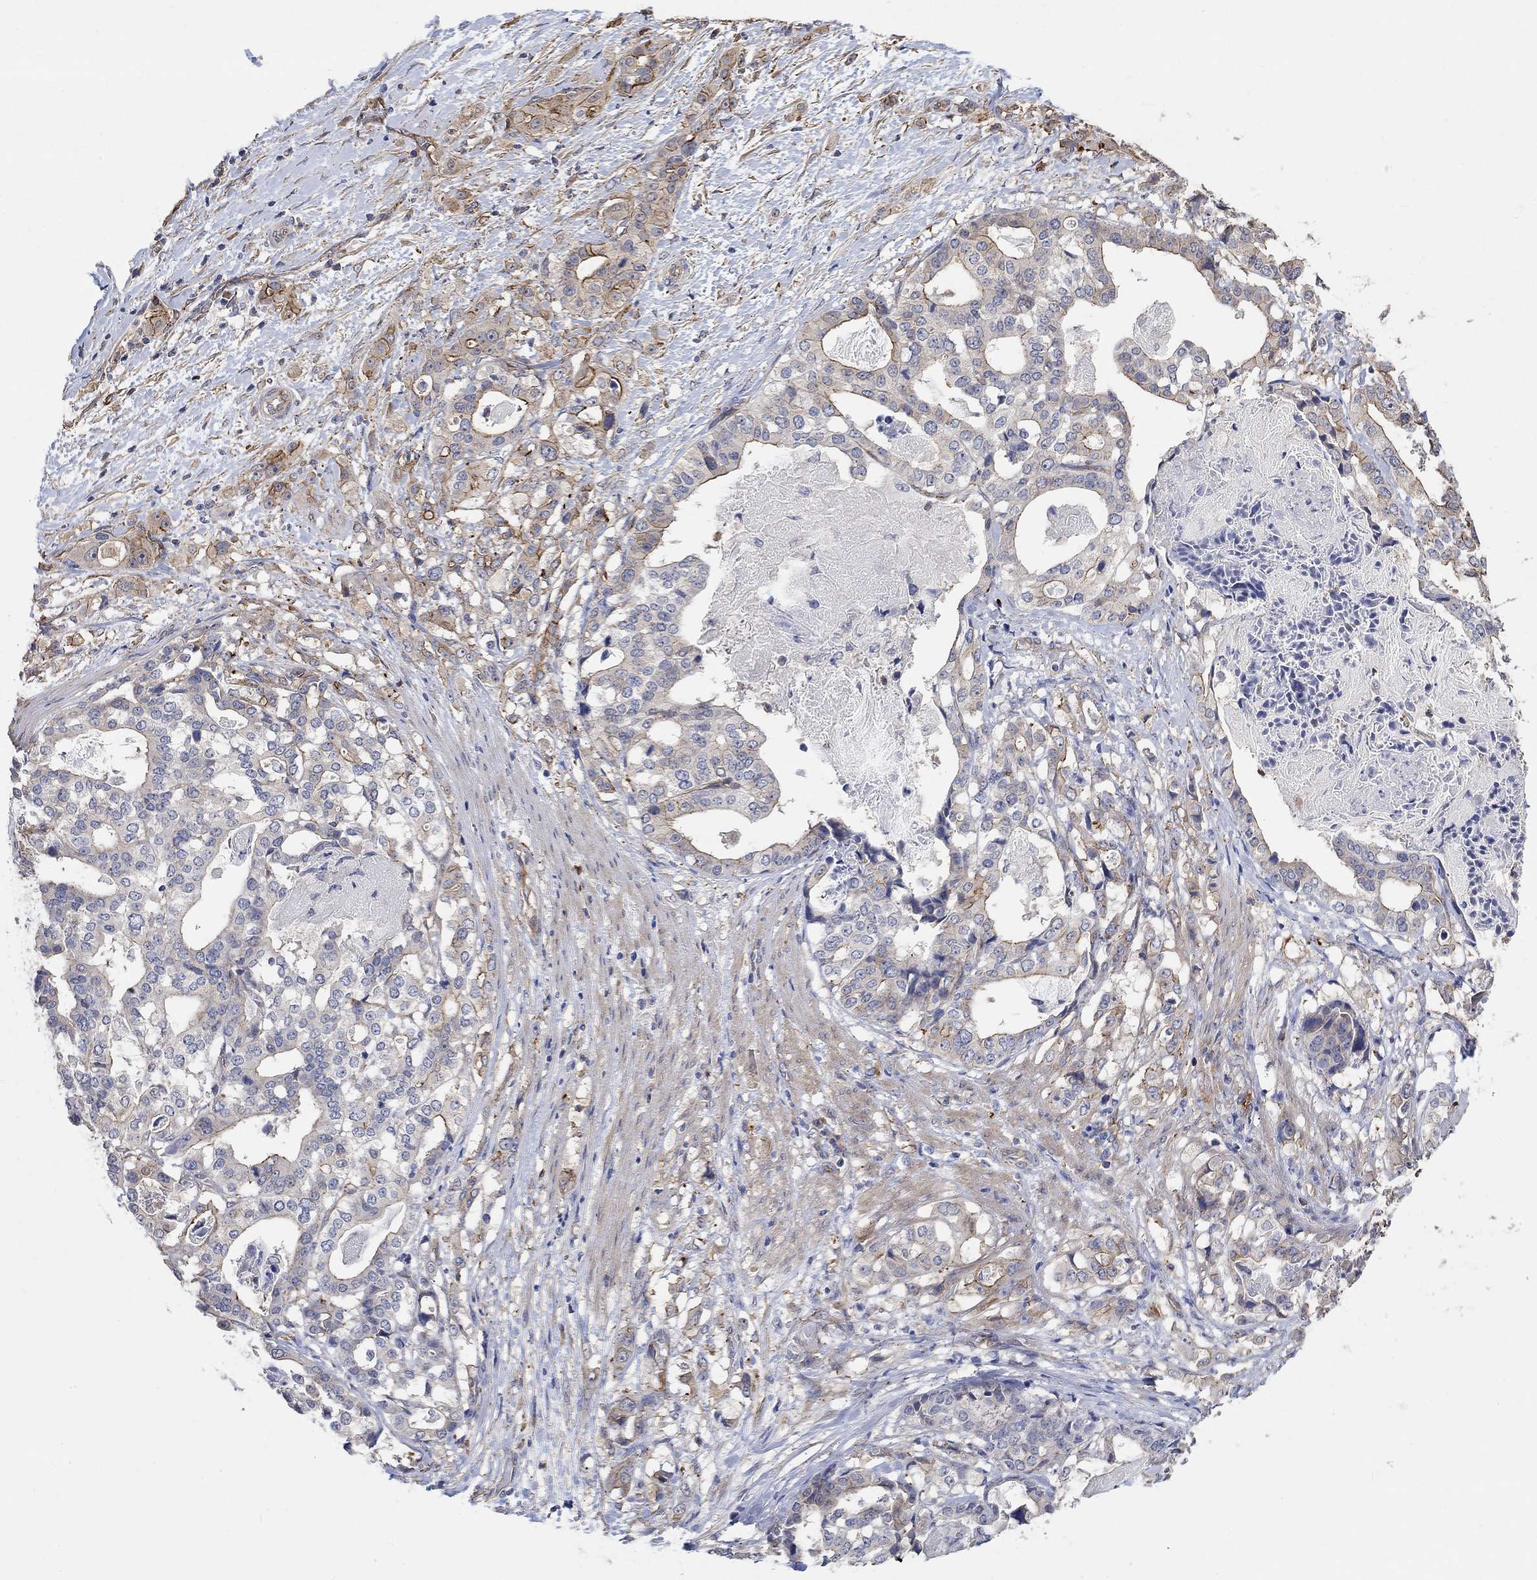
{"staining": {"intensity": "strong", "quantity": "<25%", "location": "cytoplasmic/membranous"}, "tissue": "stomach cancer", "cell_type": "Tumor cells", "image_type": "cancer", "snomed": [{"axis": "morphology", "description": "Adenocarcinoma, NOS"}, {"axis": "topography", "description": "Stomach"}], "caption": "This histopathology image displays stomach cancer stained with immunohistochemistry (IHC) to label a protein in brown. The cytoplasmic/membranous of tumor cells show strong positivity for the protein. Nuclei are counter-stained blue.", "gene": "SYT16", "patient": {"sex": "male", "age": 48}}